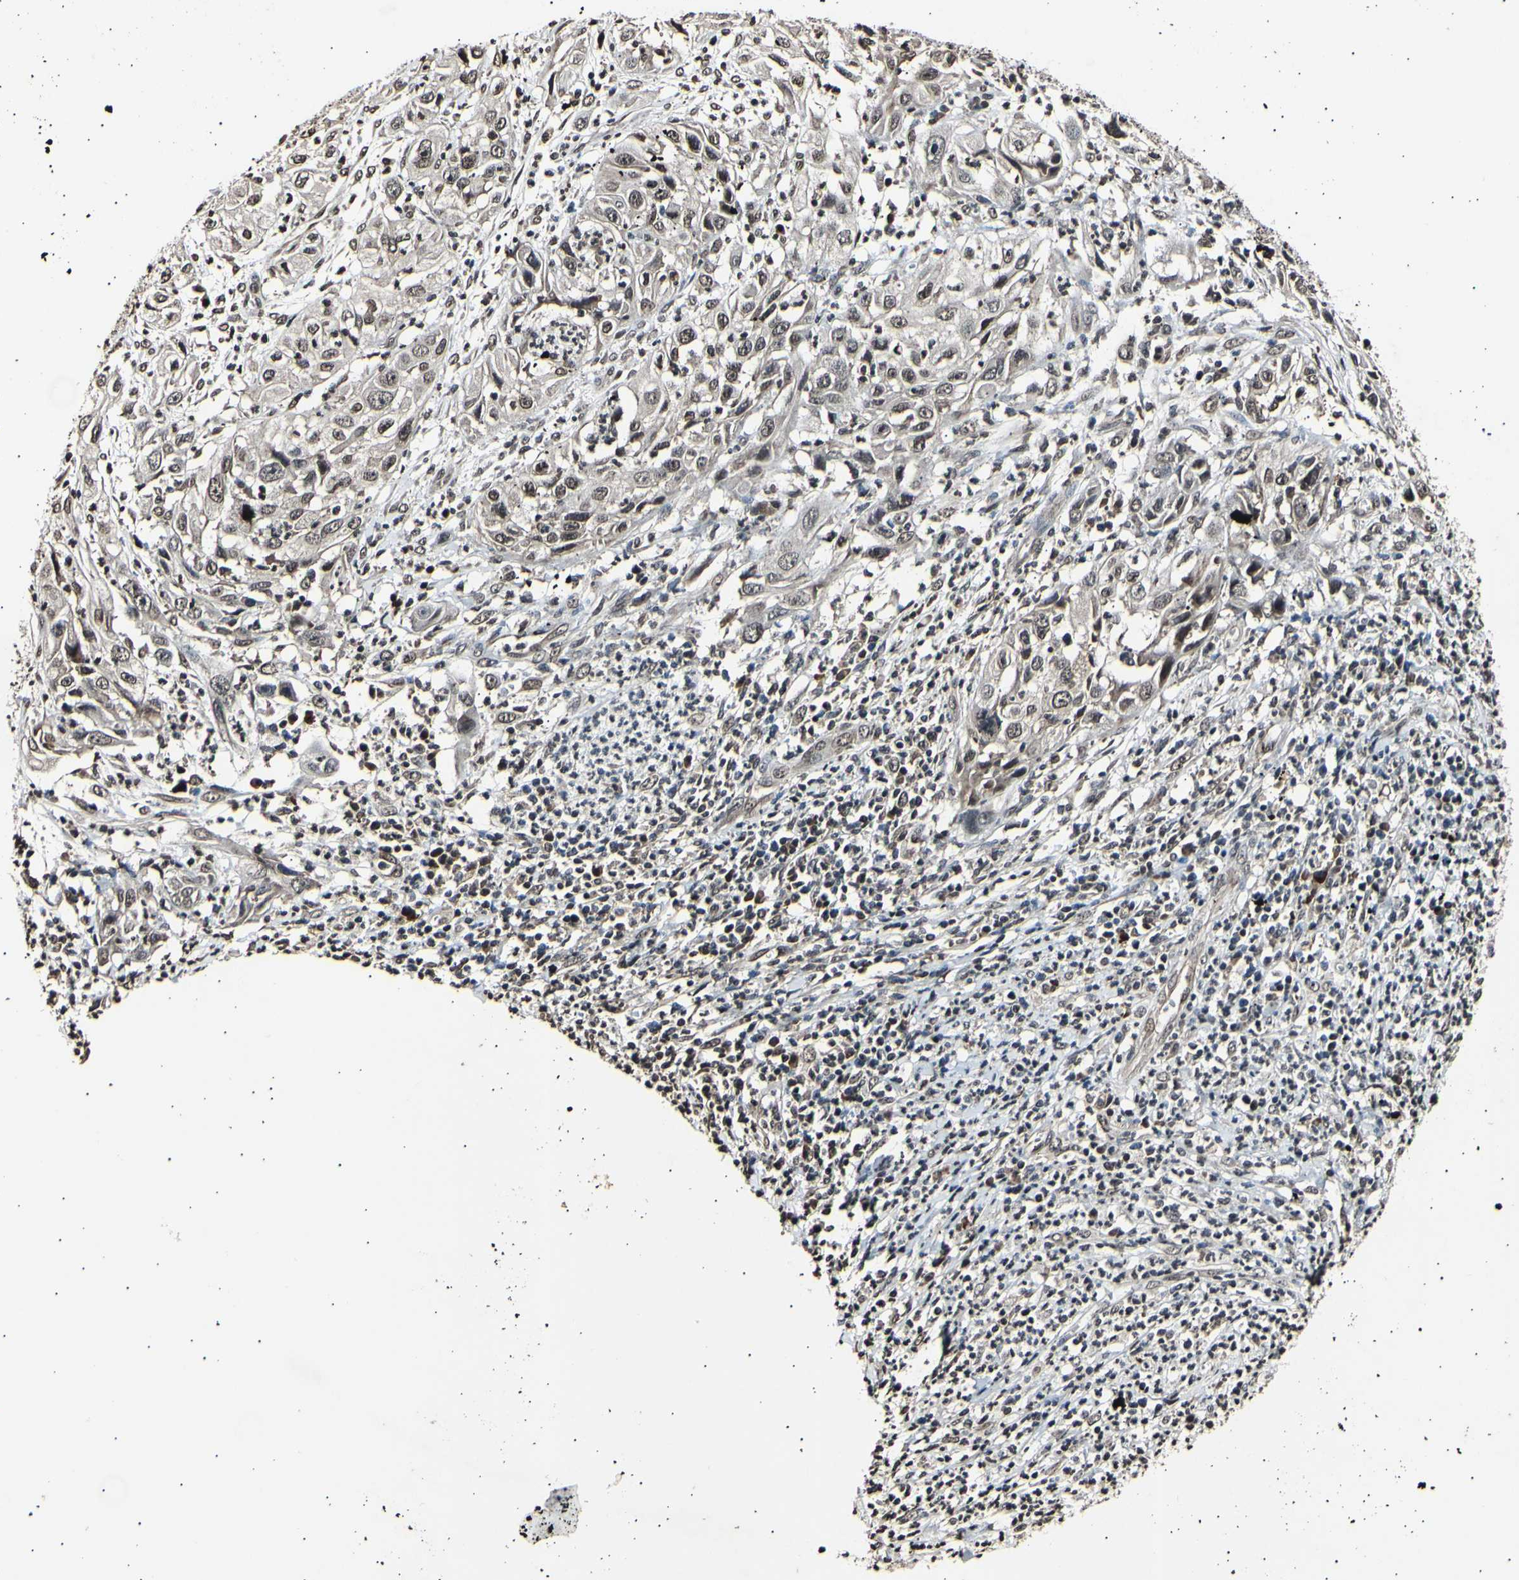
{"staining": {"intensity": "moderate", "quantity": ">75%", "location": "cytoplasmic/membranous,nuclear"}, "tissue": "cervical cancer", "cell_type": "Tumor cells", "image_type": "cancer", "snomed": [{"axis": "morphology", "description": "Squamous cell carcinoma, NOS"}, {"axis": "topography", "description": "Cervix"}], "caption": "This histopathology image exhibits immunohistochemistry (IHC) staining of human squamous cell carcinoma (cervical), with medium moderate cytoplasmic/membranous and nuclear positivity in about >75% of tumor cells.", "gene": "ANAPC7", "patient": {"sex": "female", "age": 32}}